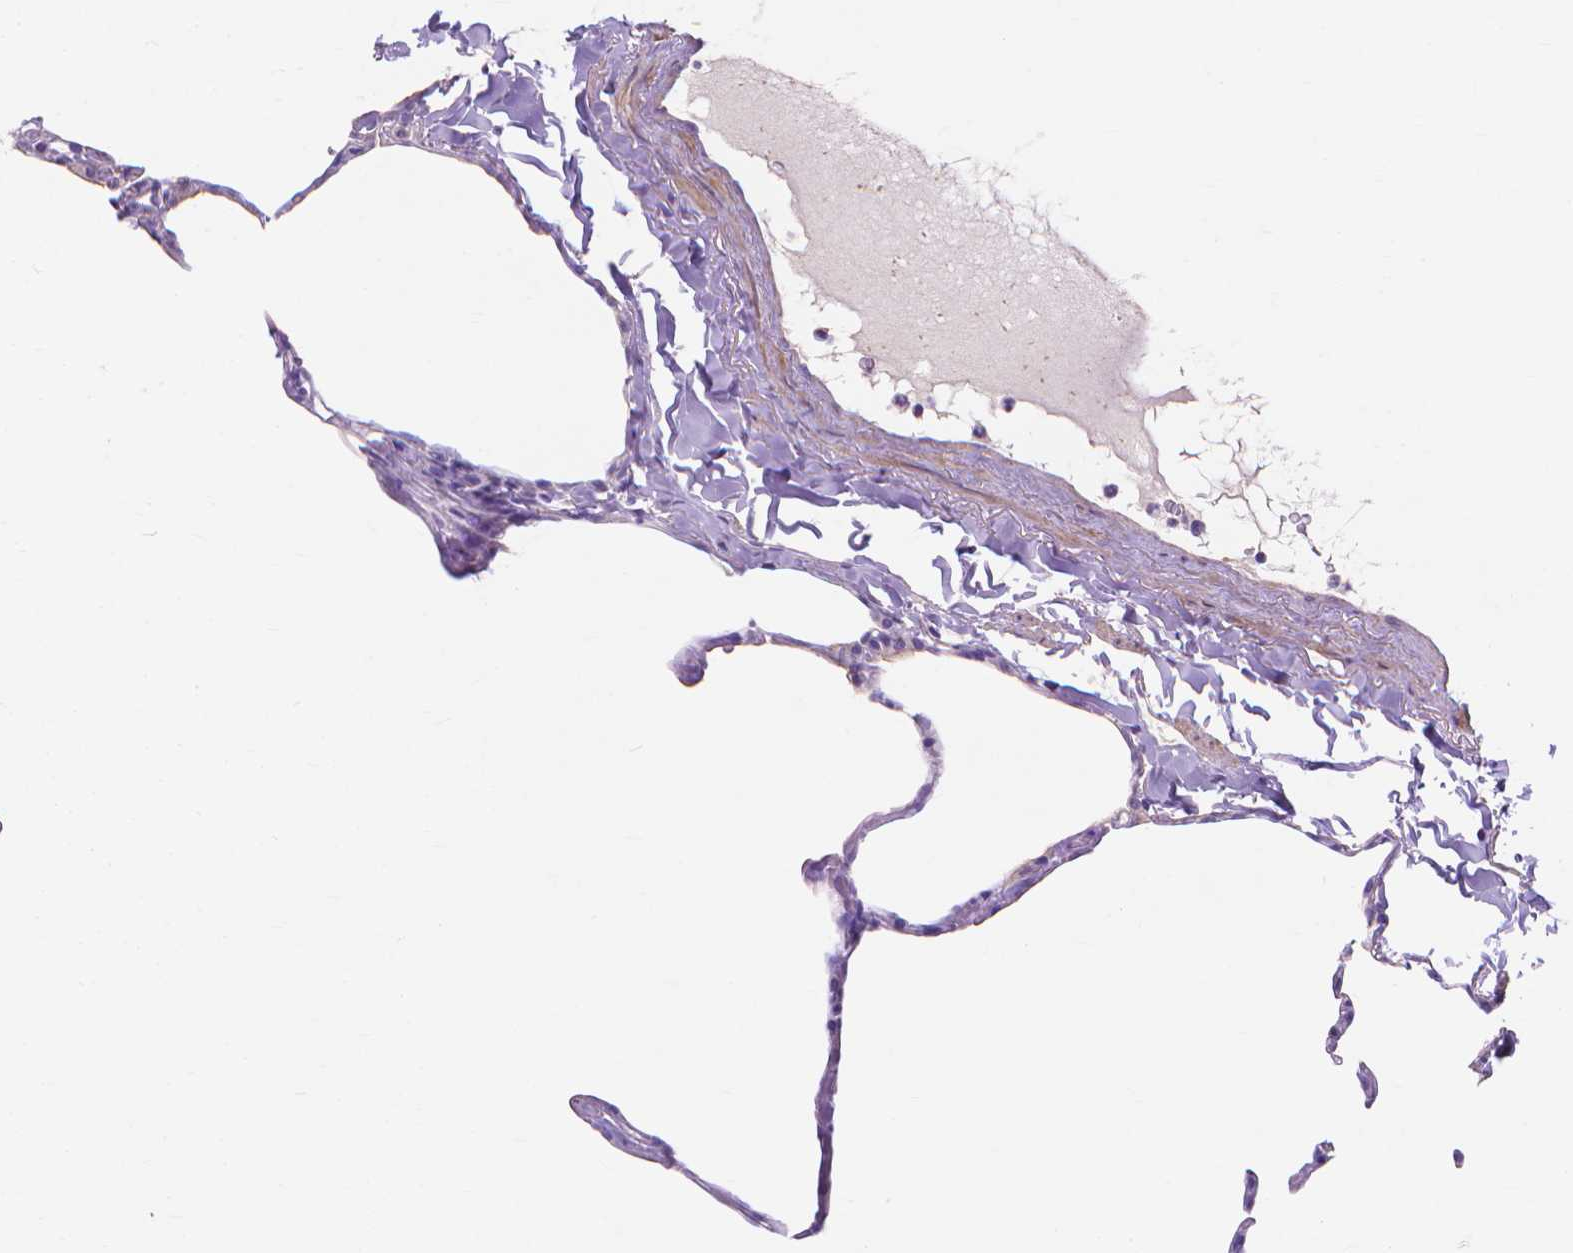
{"staining": {"intensity": "negative", "quantity": "none", "location": "none"}, "tissue": "lung", "cell_type": "Alveolar cells", "image_type": "normal", "snomed": [{"axis": "morphology", "description": "Normal tissue, NOS"}, {"axis": "topography", "description": "Lung"}], "caption": "High power microscopy micrograph of an IHC photomicrograph of unremarkable lung, revealing no significant staining in alveolar cells.", "gene": "MBLAC1", "patient": {"sex": "male", "age": 65}}